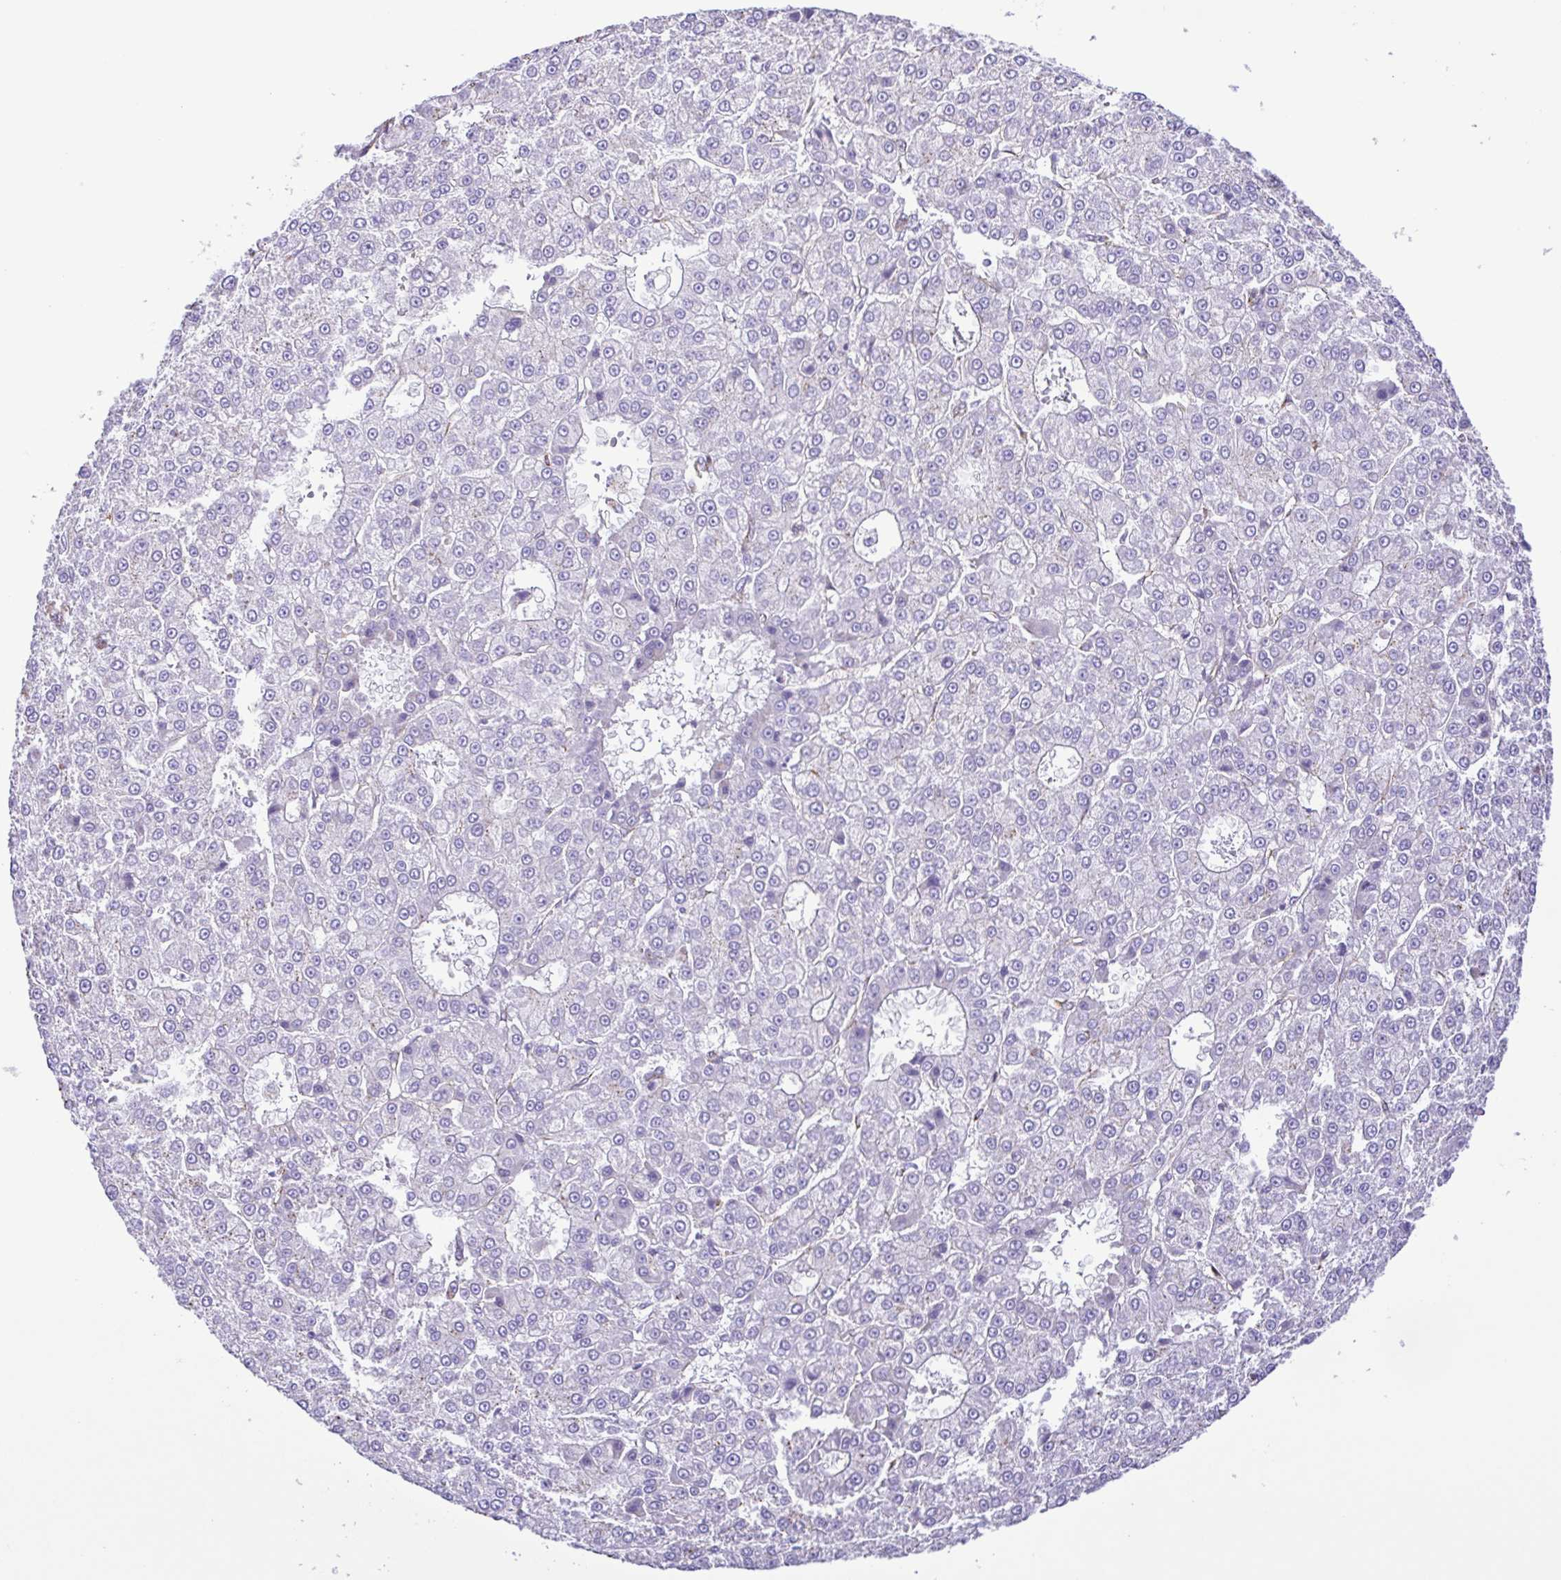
{"staining": {"intensity": "negative", "quantity": "none", "location": "none"}, "tissue": "liver cancer", "cell_type": "Tumor cells", "image_type": "cancer", "snomed": [{"axis": "morphology", "description": "Carcinoma, Hepatocellular, NOS"}, {"axis": "topography", "description": "Liver"}], "caption": "A high-resolution micrograph shows IHC staining of liver cancer (hepatocellular carcinoma), which demonstrates no significant expression in tumor cells.", "gene": "FLT1", "patient": {"sex": "male", "age": 70}}